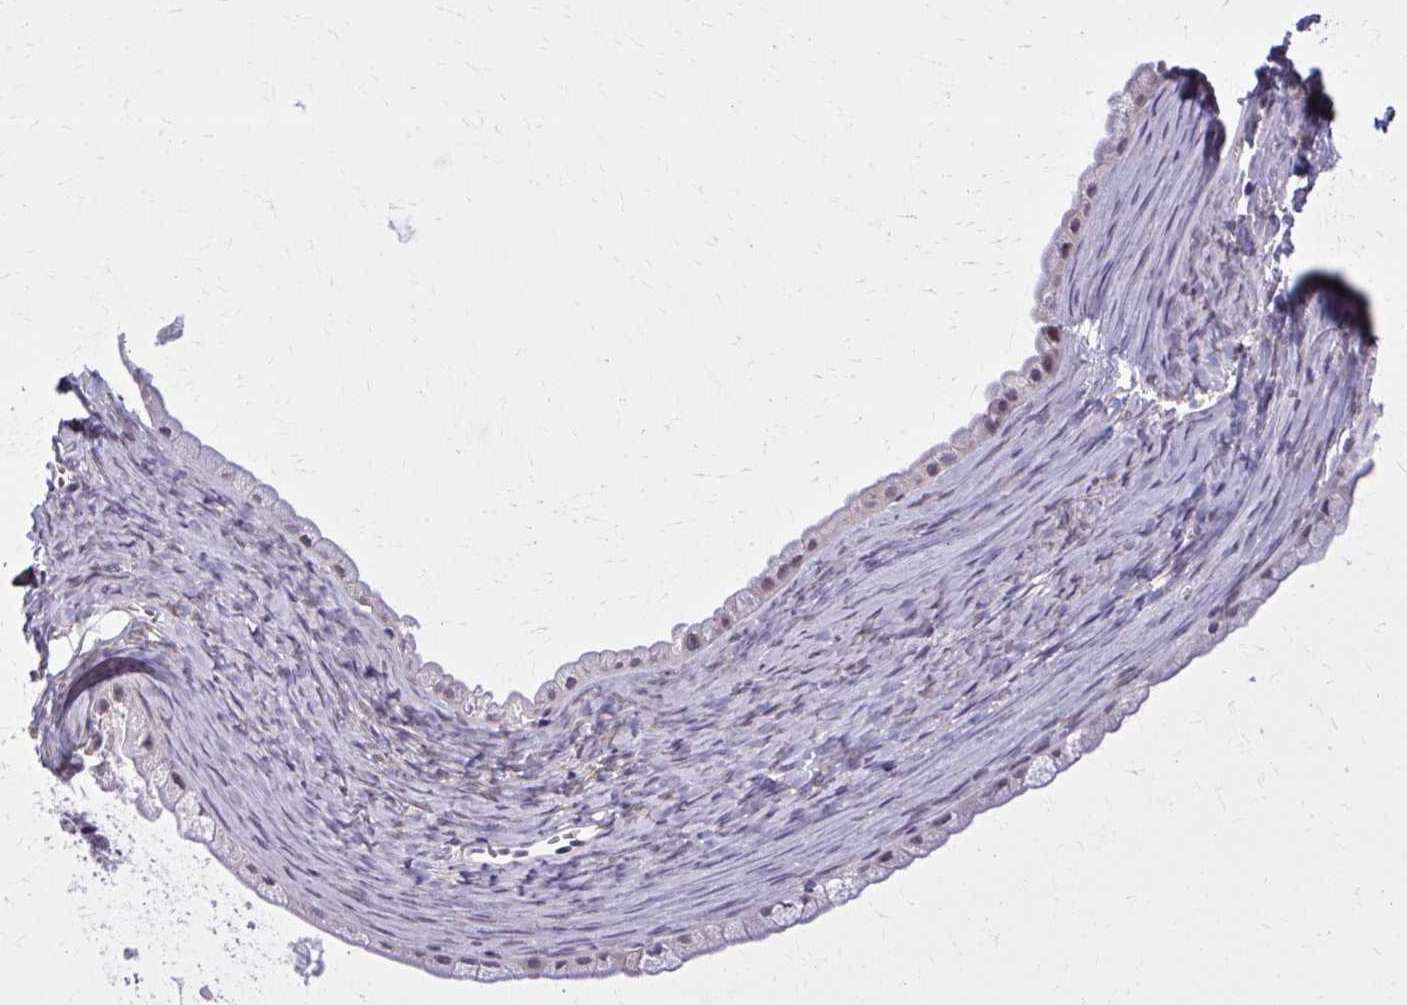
{"staining": {"intensity": "negative", "quantity": "none", "location": "none"}, "tissue": "ovarian cancer", "cell_type": "Tumor cells", "image_type": "cancer", "snomed": [{"axis": "morphology", "description": "Cystadenocarcinoma, mucinous, NOS"}, {"axis": "topography", "description": "Ovary"}], "caption": "Immunohistochemical staining of human ovarian mucinous cystadenocarcinoma reveals no significant staining in tumor cells.", "gene": "NUMBL", "patient": {"sex": "female", "age": 61}}